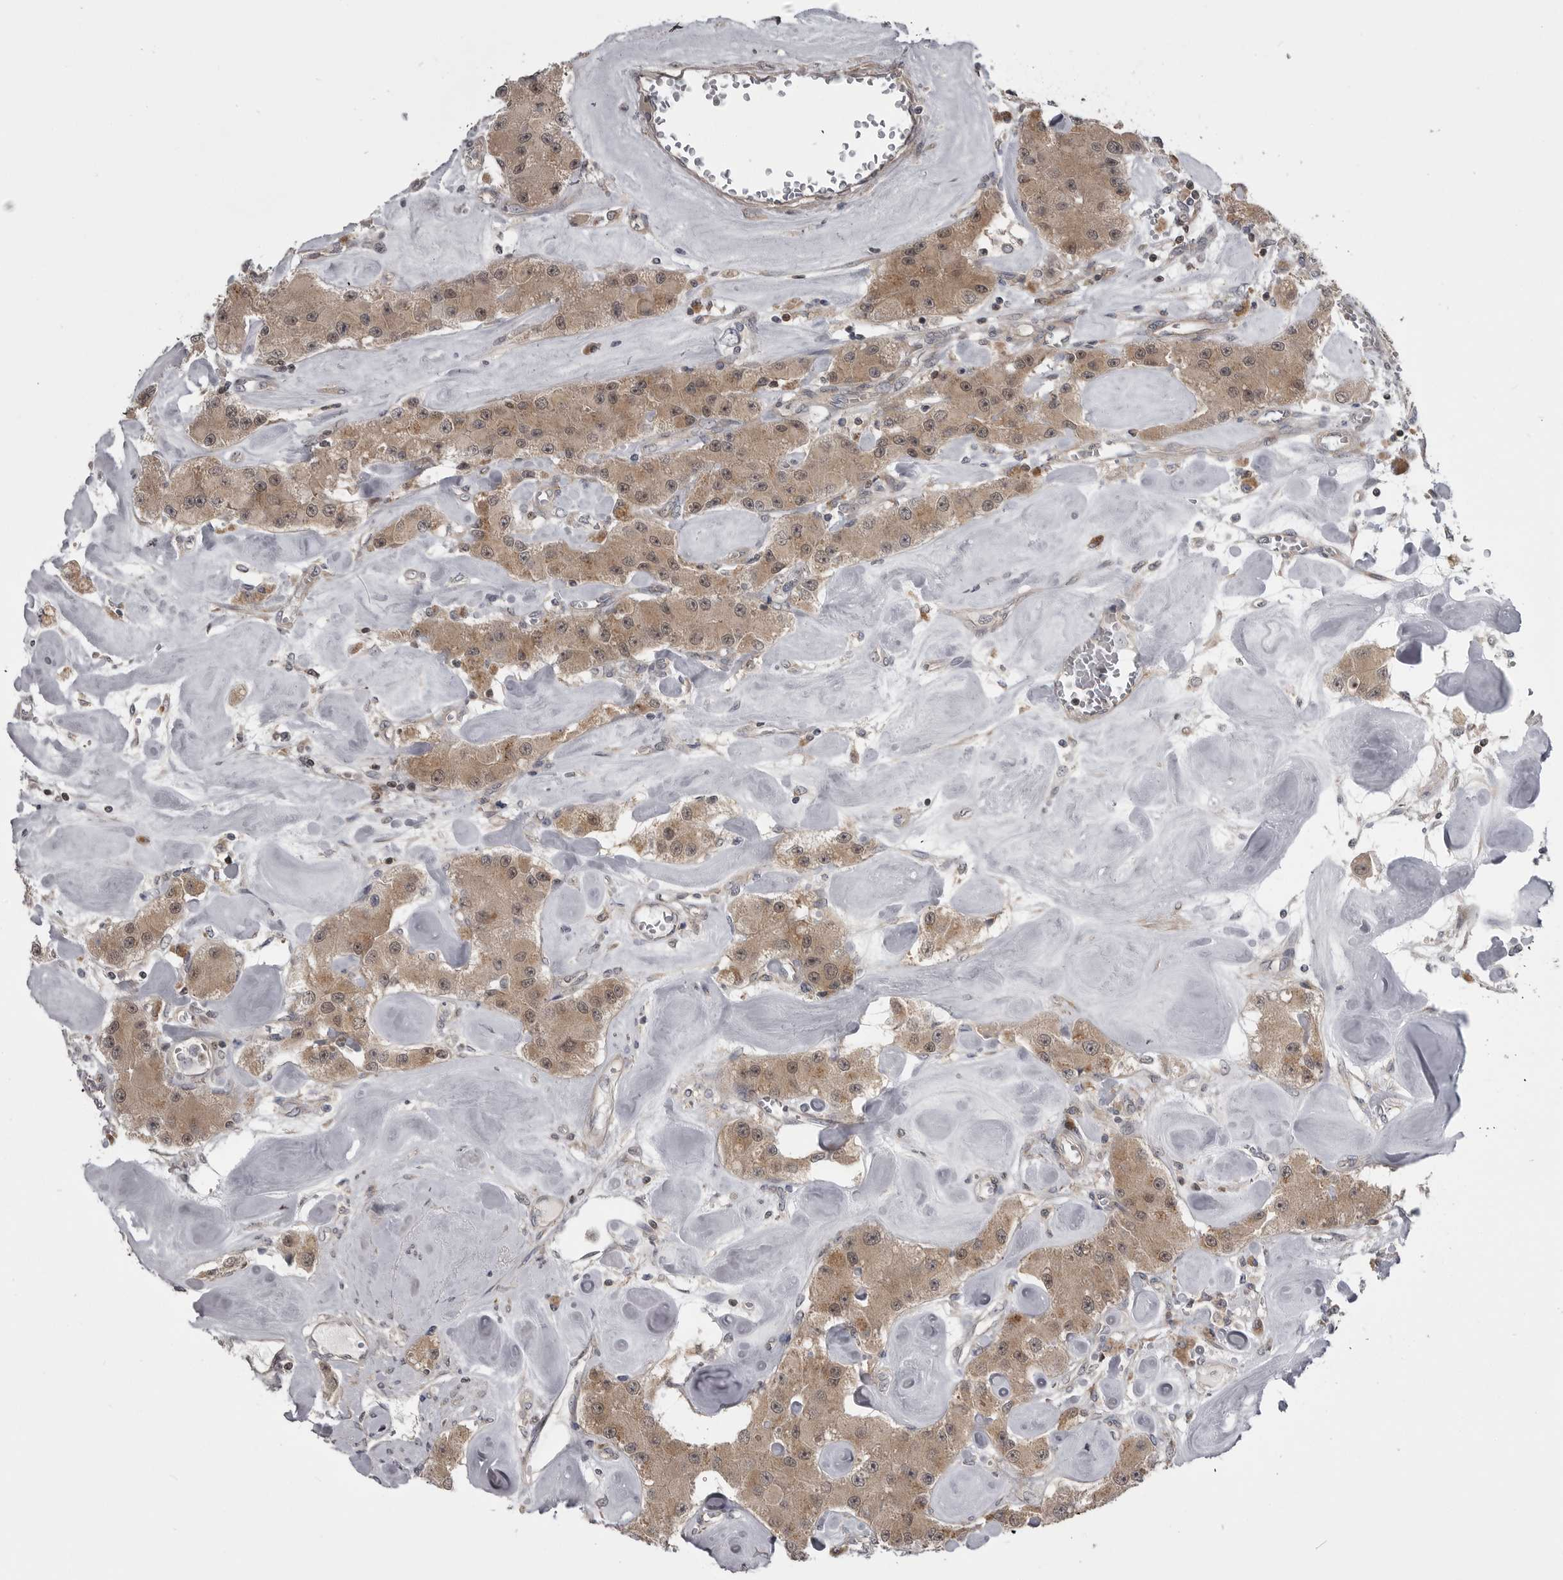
{"staining": {"intensity": "moderate", "quantity": ">75%", "location": "cytoplasmic/membranous,nuclear"}, "tissue": "carcinoid", "cell_type": "Tumor cells", "image_type": "cancer", "snomed": [{"axis": "morphology", "description": "Carcinoid, malignant, NOS"}, {"axis": "topography", "description": "Pancreas"}], "caption": "Malignant carcinoid stained with DAB (3,3'-diaminobenzidine) immunohistochemistry (IHC) exhibits medium levels of moderate cytoplasmic/membranous and nuclear staining in about >75% of tumor cells.", "gene": "MAPK13", "patient": {"sex": "male", "age": 41}}